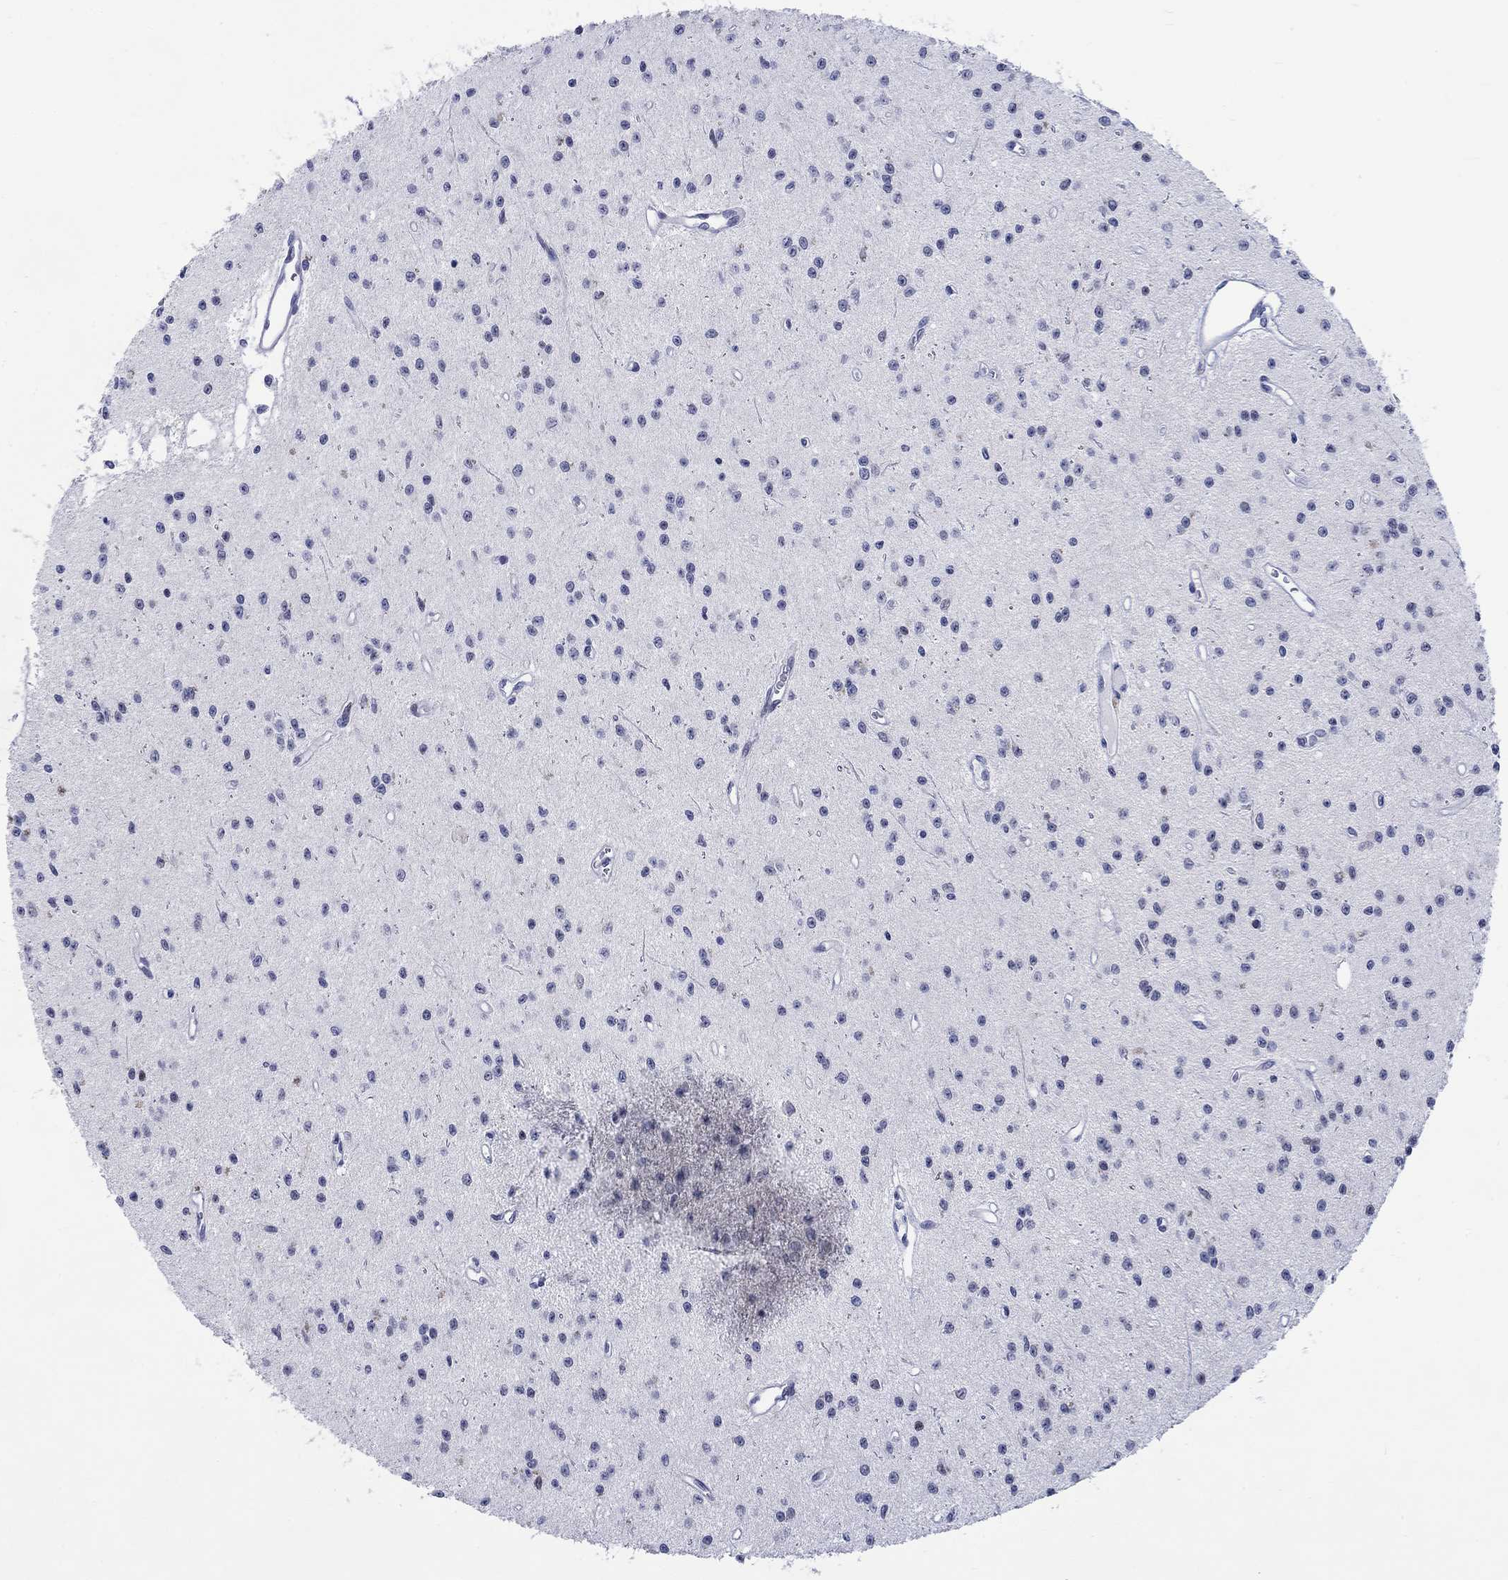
{"staining": {"intensity": "negative", "quantity": "none", "location": "none"}, "tissue": "glioma", "cell_type": "Tumor cells", "image_type": "cancer", "snomed": [{"axis": "morphology", "description": "Glioma, malignant, Low grade"}, {"axis": "topography", "description": "Brain"}], "caption": "Tumor cells show no significant positivity in low-grade glioma (malignant).", "gene": "CDCA2", "patient": {"sex": "female", "age": 45}}